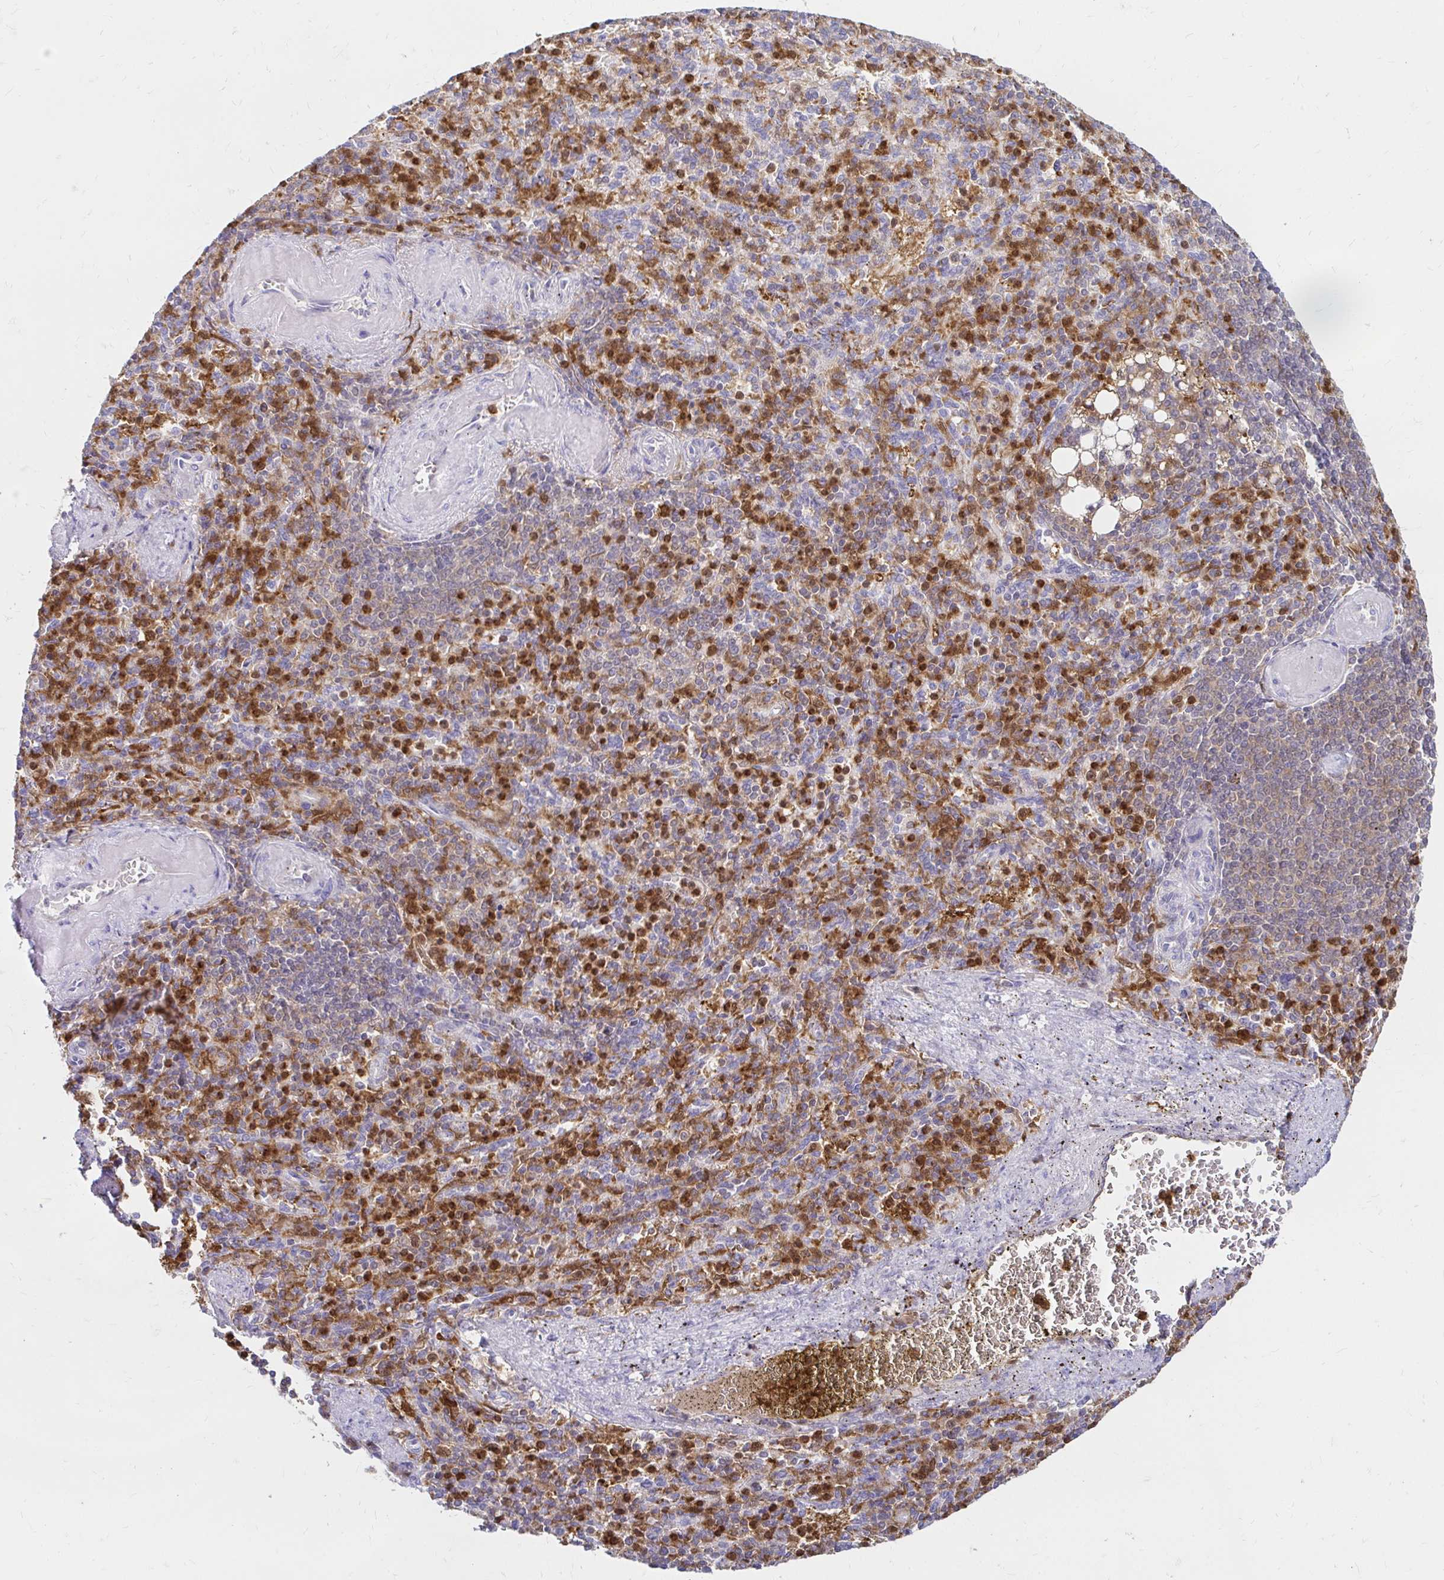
{"staining": {"intensity": "strong", "quantity": "25%-75%", "location": "cytoplasmic/membranous"}, "tissue": "spleen", "cell_type": "Cells in red pulp", "image_type": "normal", "snomed": [{"axis": "morphology", "description": "Normal tissue, NOS"}, {"axis": "topography", "description": "Spleen"}], "caption": "There is high levels of strong cytoplasmic/membranous expression in cells in red pulp of unremarkable spleen, as demonstrated by immunohistochemical staining (brown color).", "gene": "PYCARD", "patient": {"sex": "female", "age": 74}}